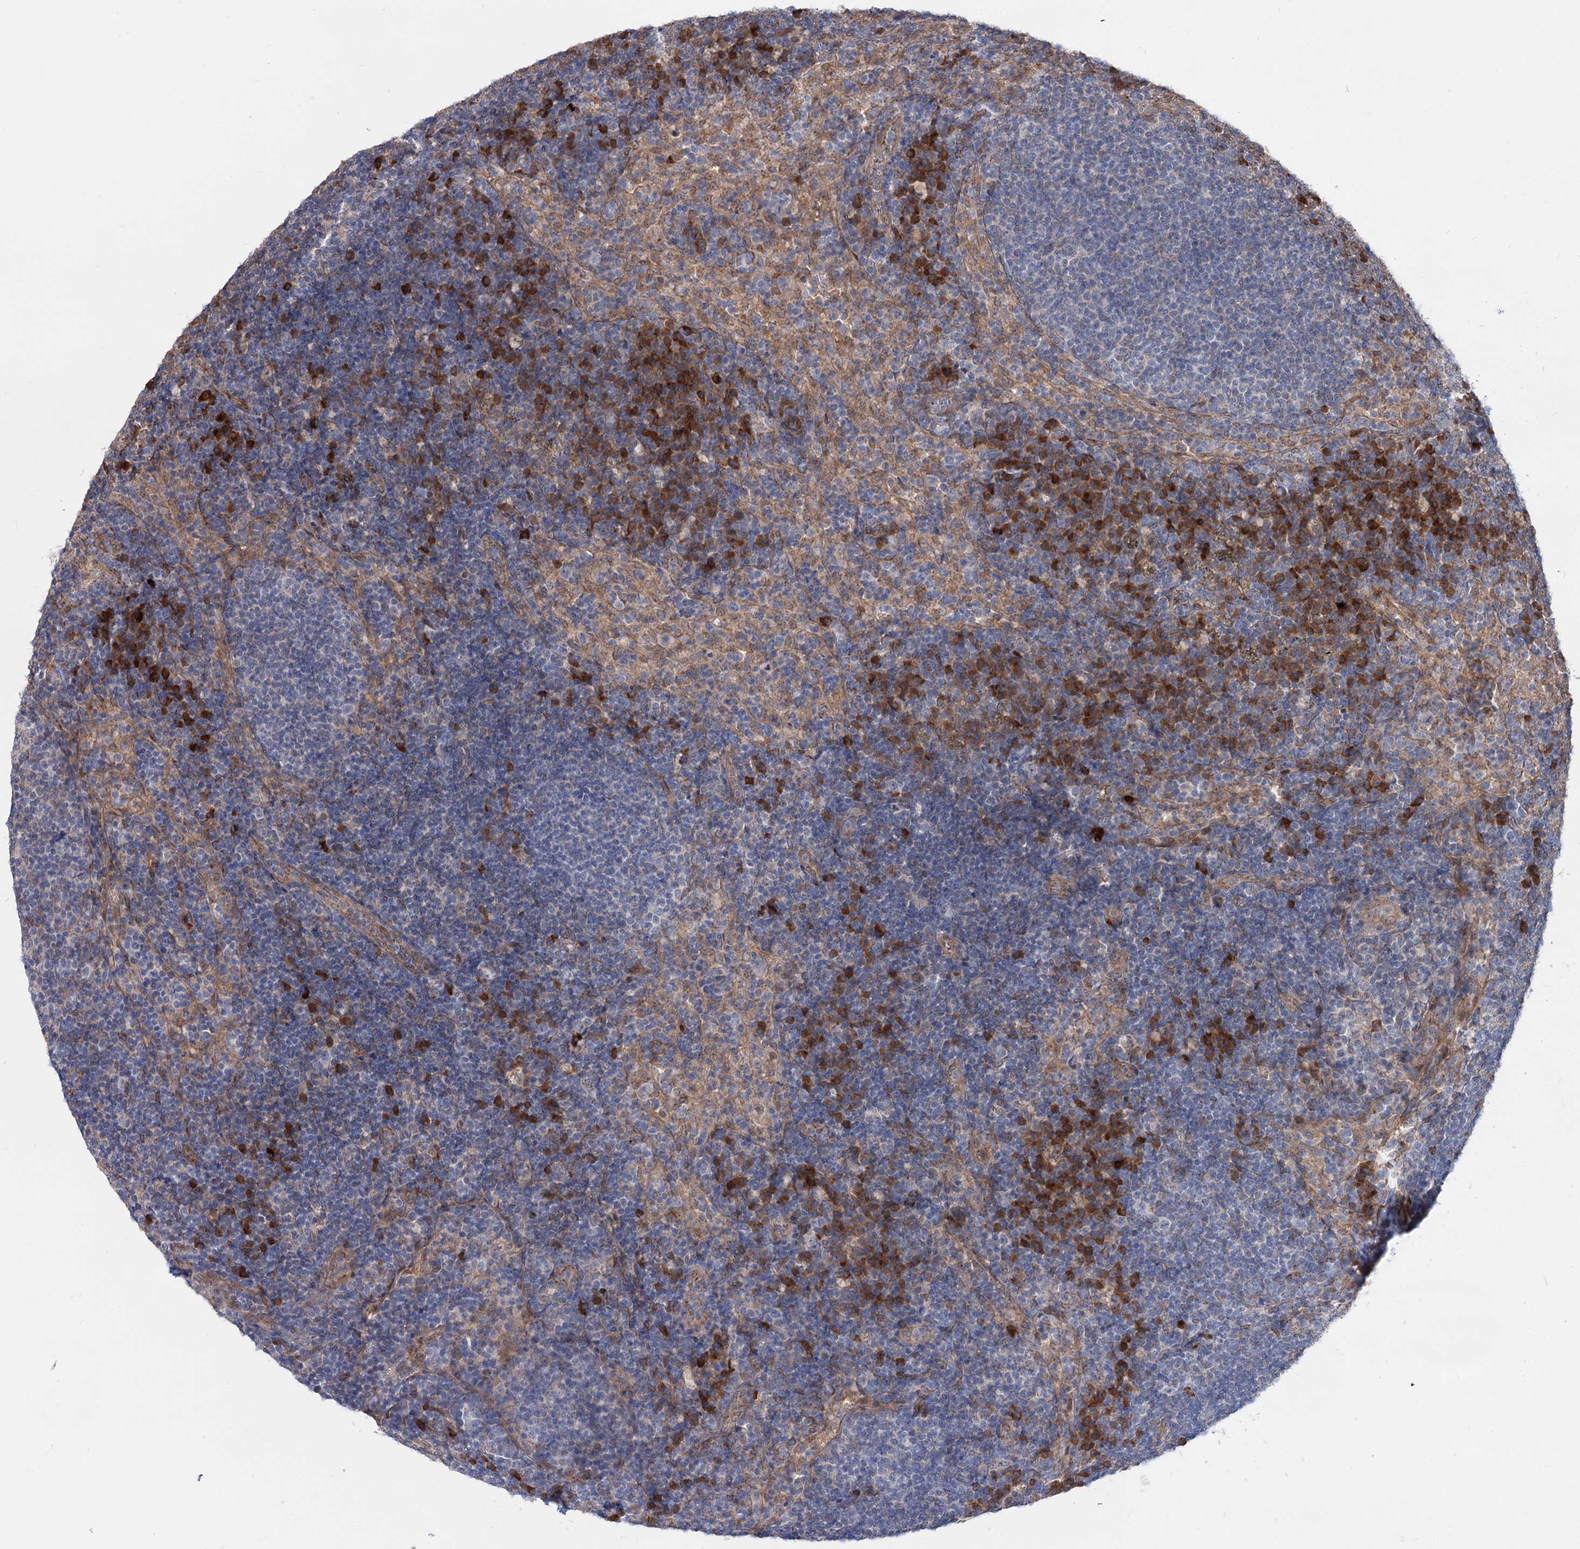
{"staining": {"intensity": "moderate", "quantity": "<25%", "location": "cytoplasmic/membranous"}, "tissue": "lymph node", "cell_type": "Germinal center cells", "image_type": "normal", "snomed": [{"axis": "morphology", "description": "Normal tissue, NOS"}, {"axis": "topography", "description": "Lymph node"}], "caption": "IHC micrograph of unremarkable lymph node: lymph node stained using immunohistochemistry (IHC) displays low levels of moderate protein expression localized specifically in the cytoplasmic/membranous of germinal center cells, appearing as a cytoplasmic/membranous brown color.", "gene": "SPART", "patient": {"sex": "female", "age": 70}}